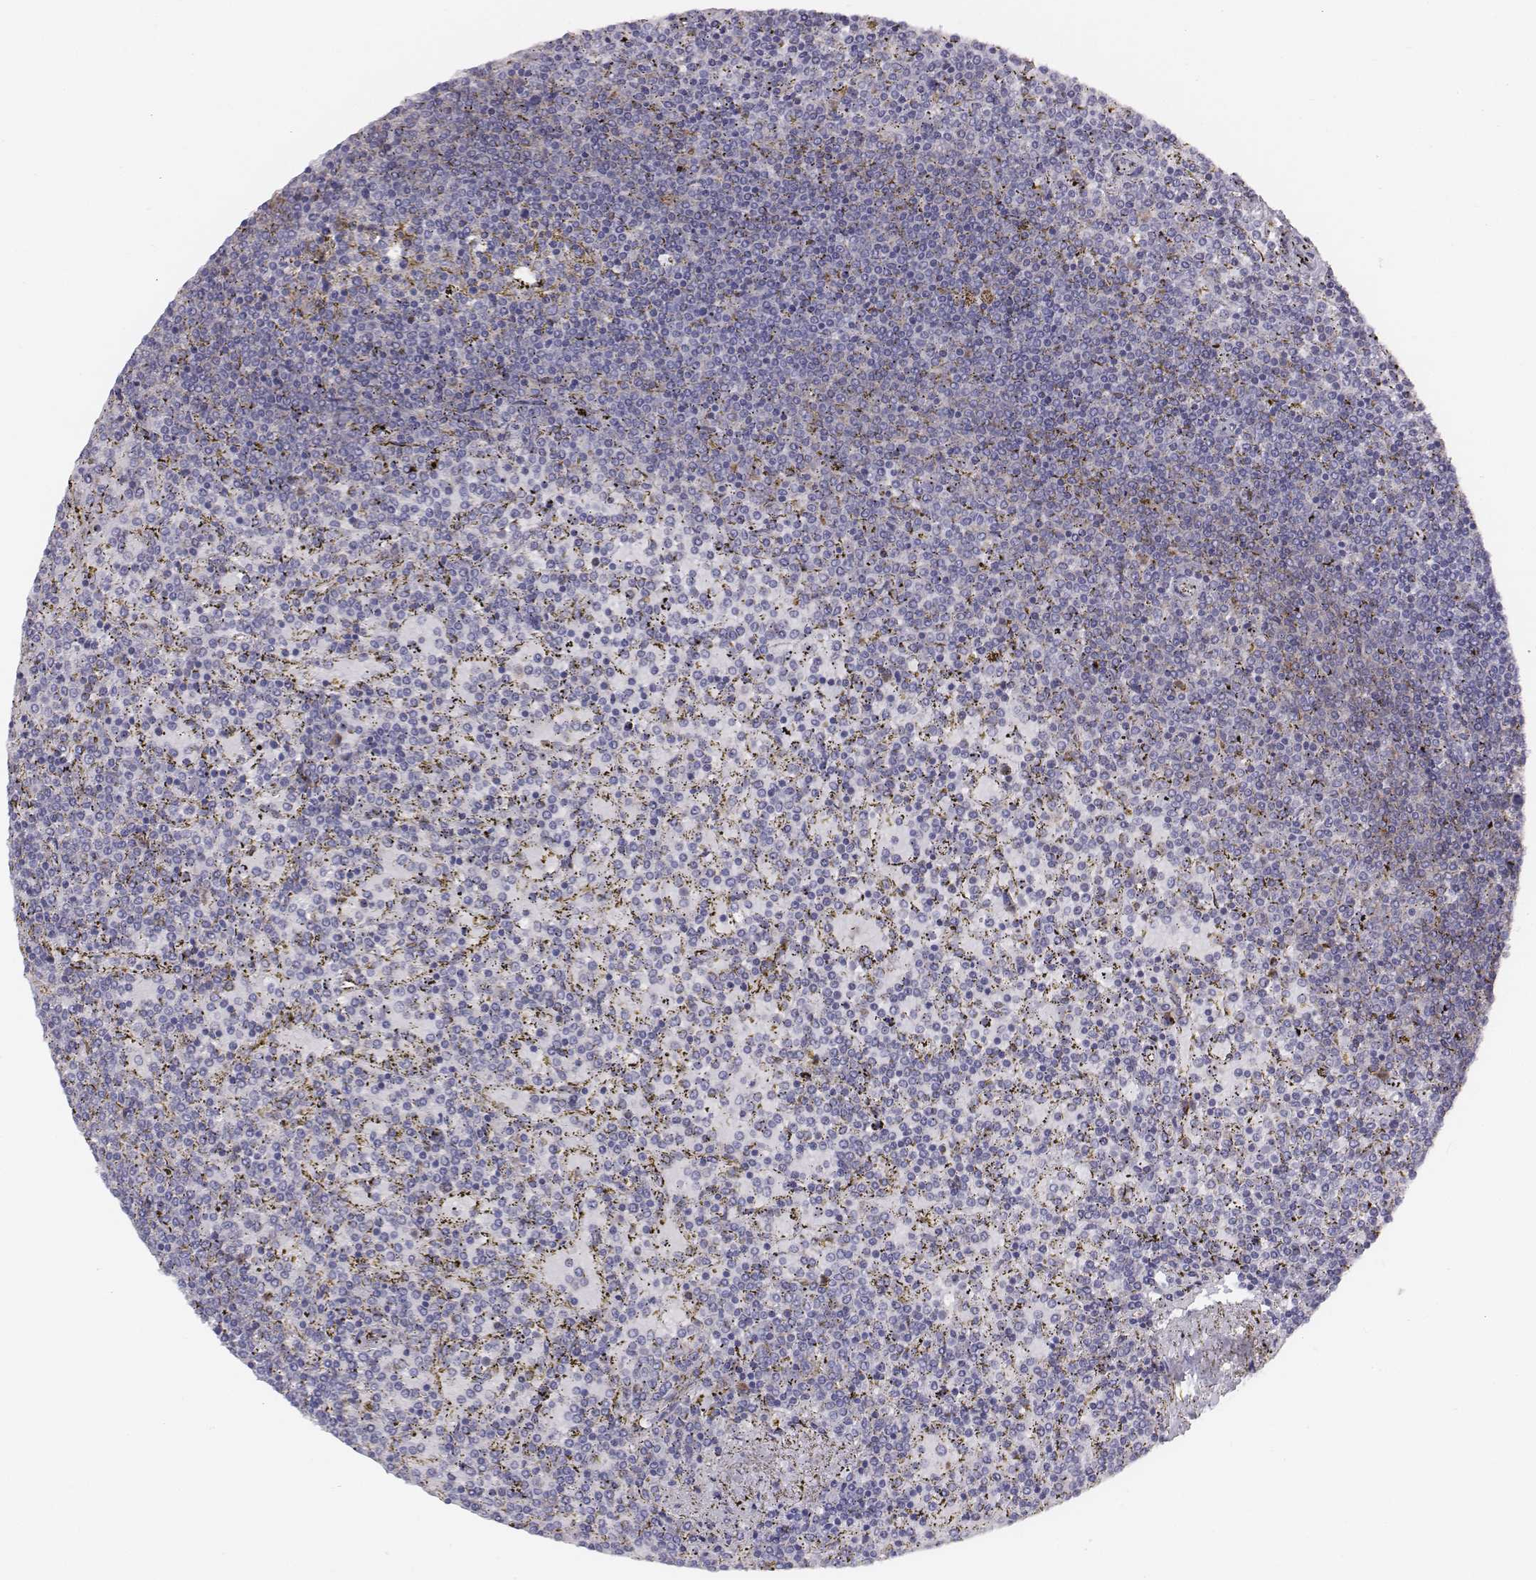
{"staining": {"intensity": "negative", "quantity": "none", "location": "none"}, "tissue": "lymphoma", "cell_type": "Tumor cells", "image_type": "cancer", "snomed": [{"axis": "morphology", "description": "Malignant lymphoma, non-Hodgkin's type, Low grade"}, {"axis": "topography", "description": "Spleen"}], "caption": "Tumor cells show no significant staining in low-grade malignant lymphoma, non-Hodgkin's type.", "gene": "CHST14", "patient": {"sex": "female", "age": 77}}